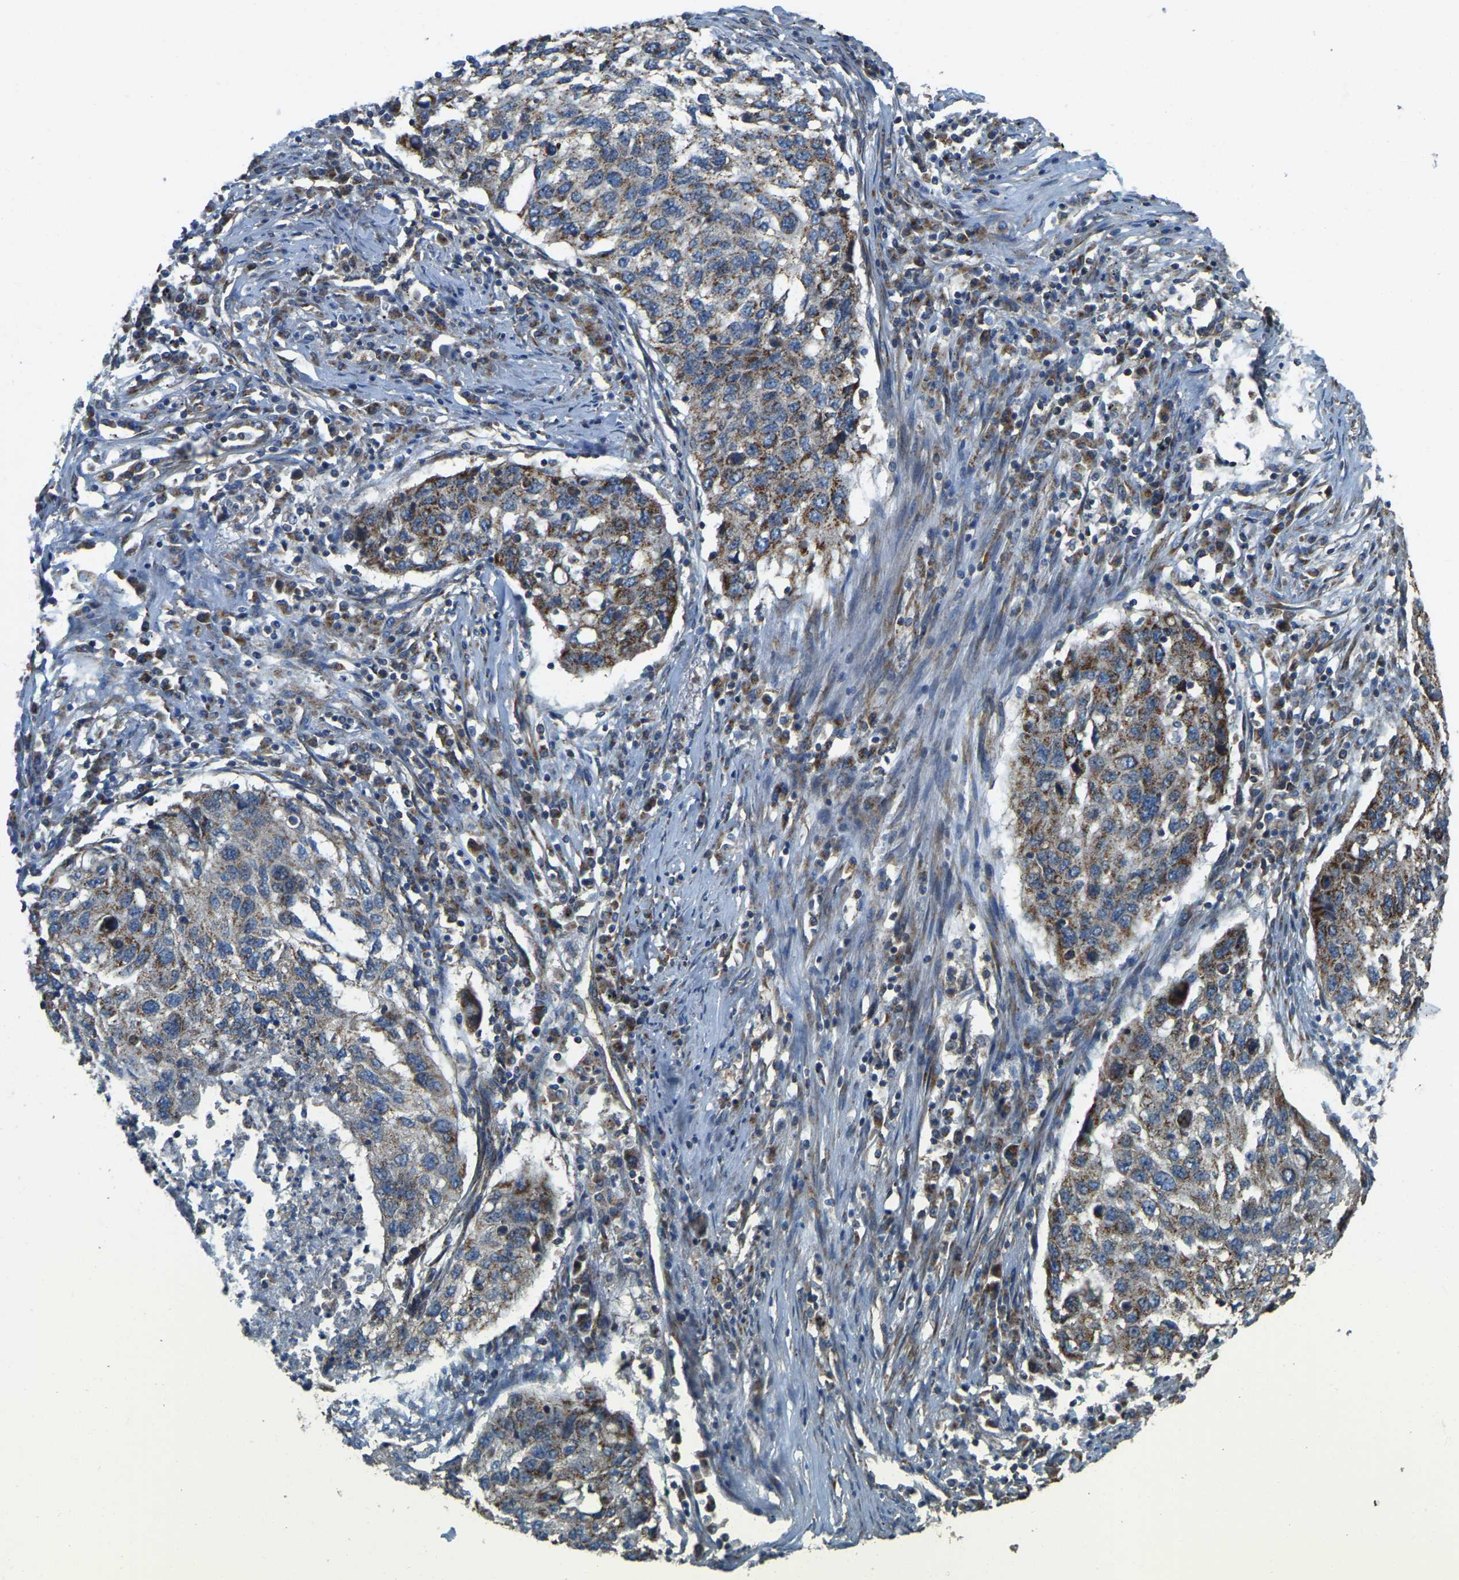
{"staining": {"intensity": "moderate", "quantity": ">75%", "location": "cytoplasmic/membranous"}, "tissue": "lung cancer", "cell_type": "Tumor cells", "image_type": "cancer", "snomed": [{"axis": "morphology", "description": "Squamous cell carcinoma, NOS"}, {"axis": "topography", "description": "Lung"}], "caption": "Lung cancer (squamous cell carcinoma) stained with IHC demonstrates moderate cytoplasmic/membranous positivity in about >75% of tumor cells. The protein of interest is stained brown, and the nuclei are stained in blue (DAB (3,3'-diaminobenzidine) IHC with brightfield microscopy, high magnification).", "gene": "PSMD7", "patient": {"sex": "female", "age": 63}}